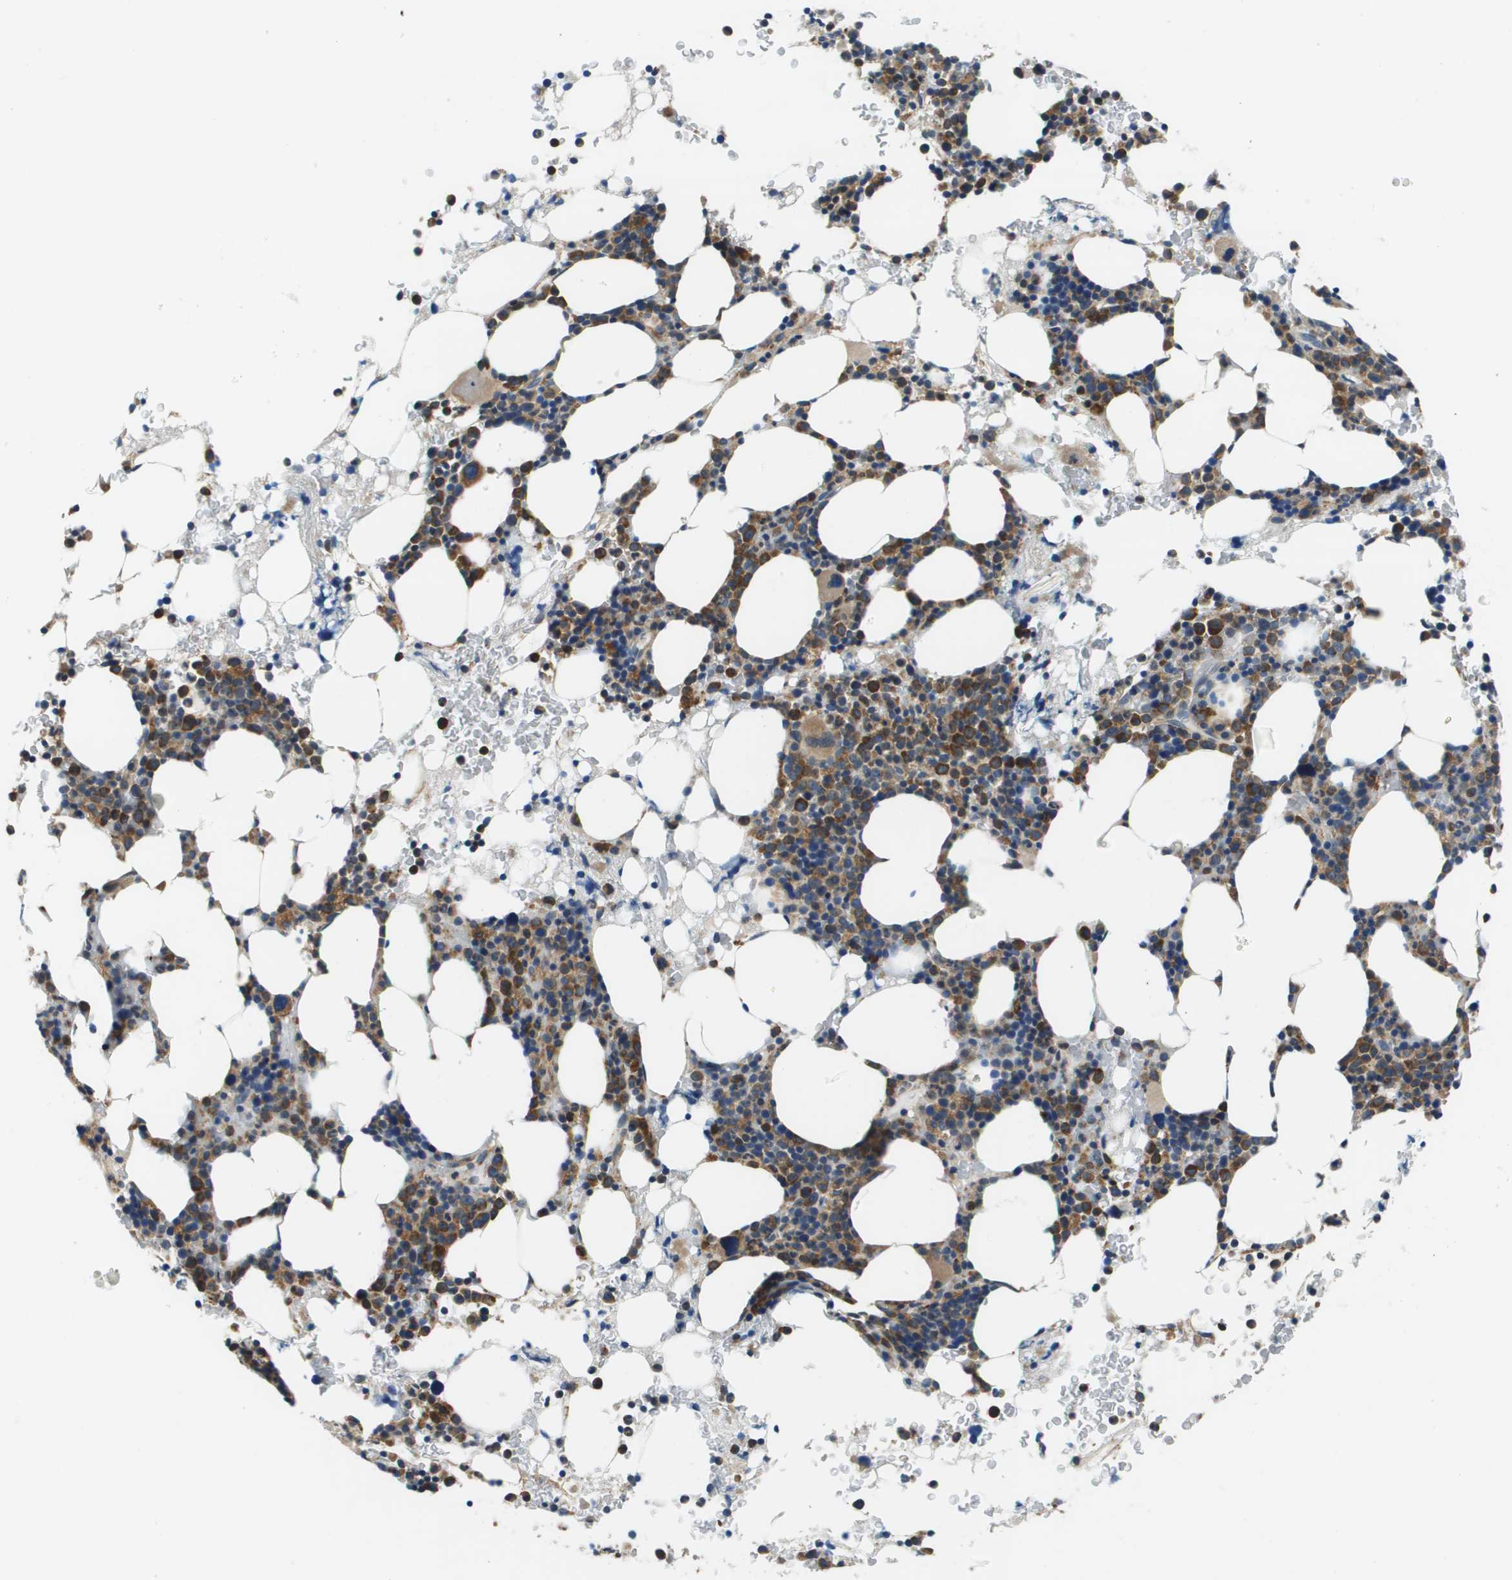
{"staining": {"intensity": "strong", "quantity": "25%-75%", "location": "cytoplasmic/membranous"}, "tissue": "bone marrow", "cell_type": "Hematopoietic cells", "image_type": "normal", "snomed": [{"axis": "morphology", "description": "Normal tissue, NOS"}, {"axis": "morphology", "description": "Inflammation, NOS"}, {"axis": "topography", "description": "Bone marrow"}], "caption": "Bone marrow stained for a protein displays strong cytoplasmic/membranous positivity in hematopoietic cells. (Stains: DAB in brown, nuclei in blue, Microscopy: brightfield microscopy at high magnification).", "gene": "CNPY3", "patient": {"sex": "female", "age": 84}}